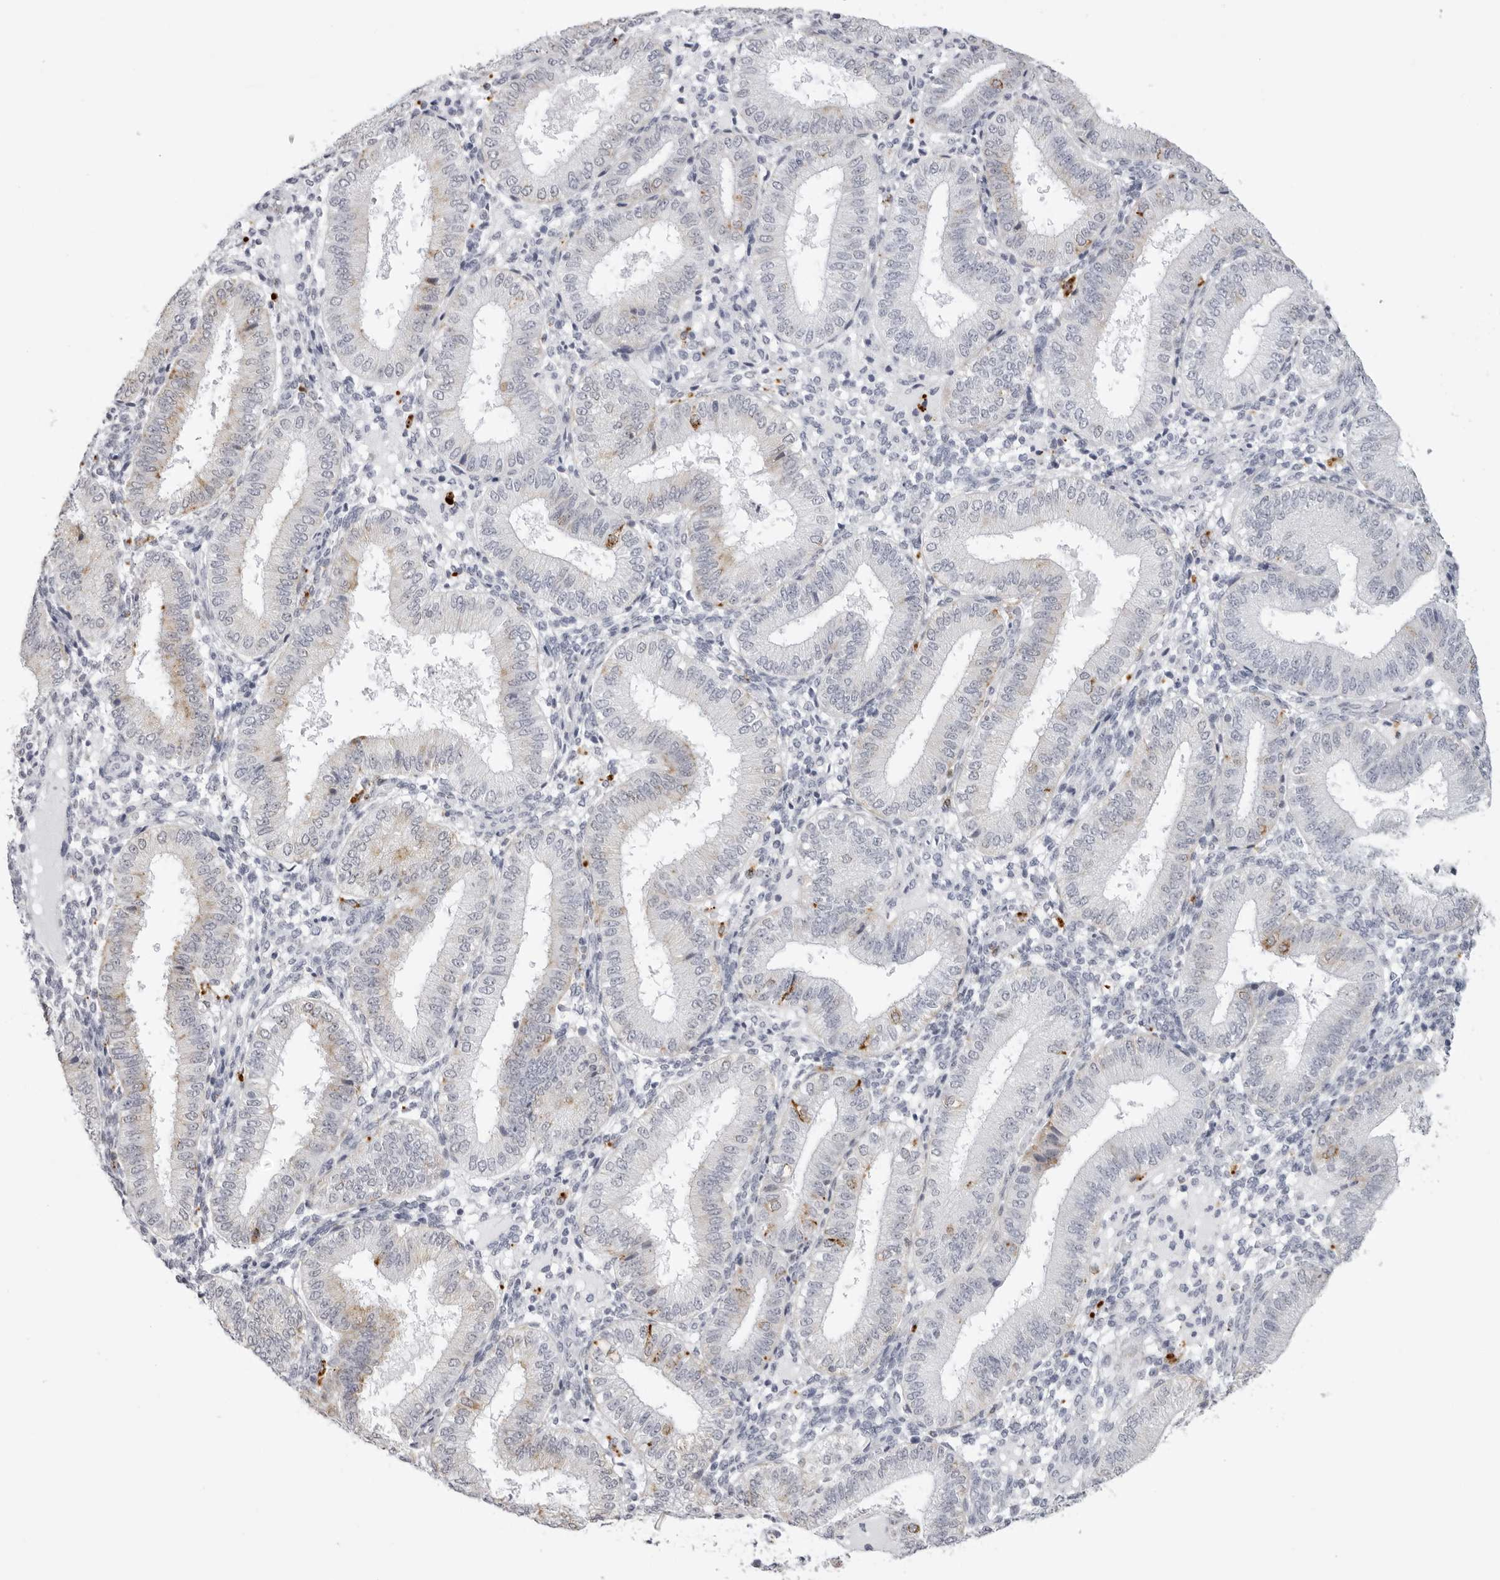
{"staining": {"intensity": "negative", "quantity": "none", "location": "none"}, "tissue": "endometrium", "cell_type": "Cells in endometrial stroma", "image_type": "normal", "snomed": [{"axis": "morphology", "description": "Normal tissue, NOS"}, {"axis": "topography", "description": "Endometrium"}], "caption": "Cells in endometrial stroma show no significant positivity in benign endometrium.", "gene": "IL25", "patient": {"sex": "female", "age": 39}}